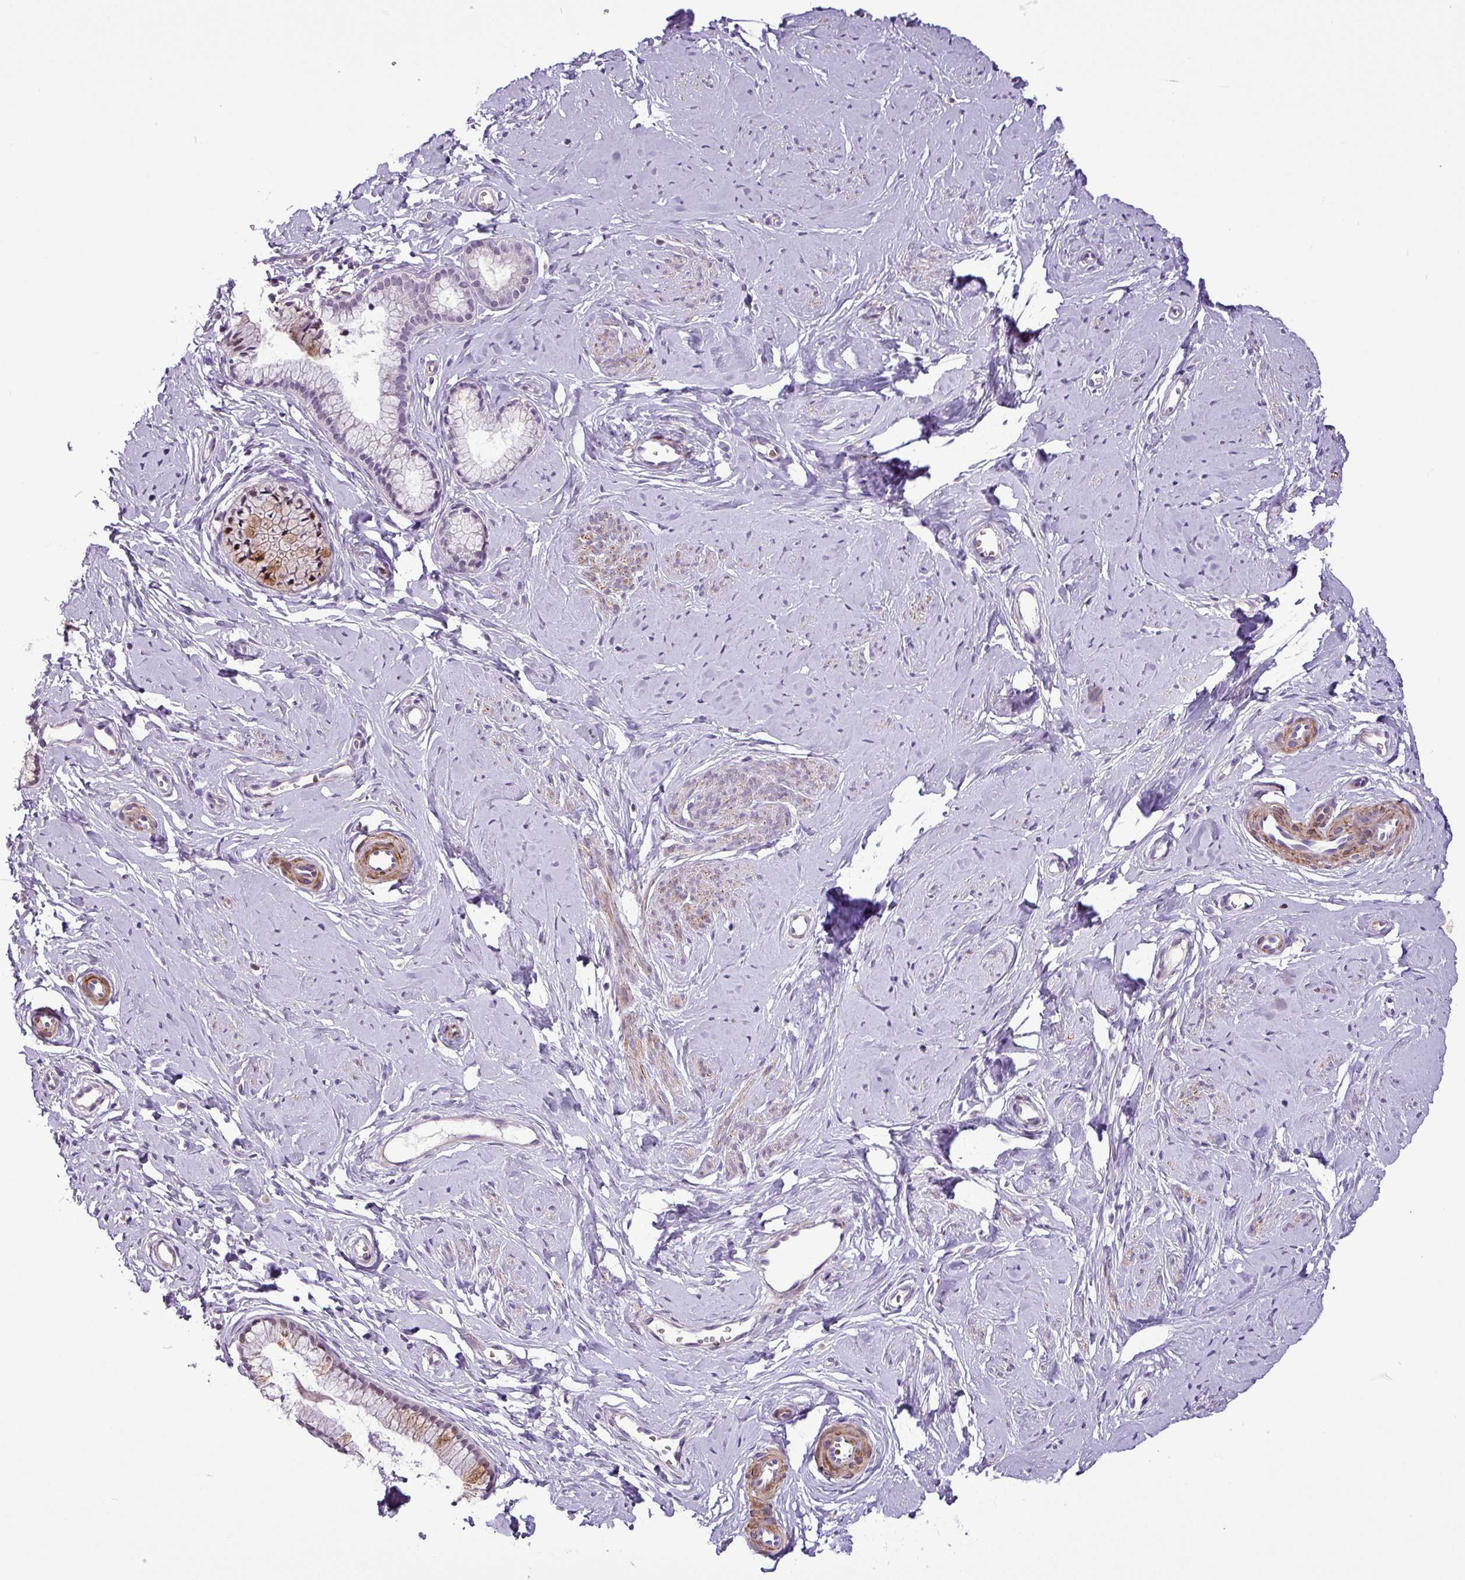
{"staining": {"intensity": "moderate", "quantity": "25%-75%", "location": "cytoplasmic/membranous,nuclear"}, "tissue": "cervix", "cell_type": "Glandular cells", "image_type": "normal", "snomed": [{"axis": "morphology", "description": "Normal tissue, NOS"}, {"axis": "topography", "description": "Cervix"}], "caption": "Immunohistochemistry (IHC) photomicrograph of benign human cervix stained for a protein (brown), which demonstrates medium levels of moderate cytoplasmic/membranous,nuclear staining in about 25%-75% of glandular cells.", "gene": "NBEAL2", "patient": {"sex": "female", "age": 40}}